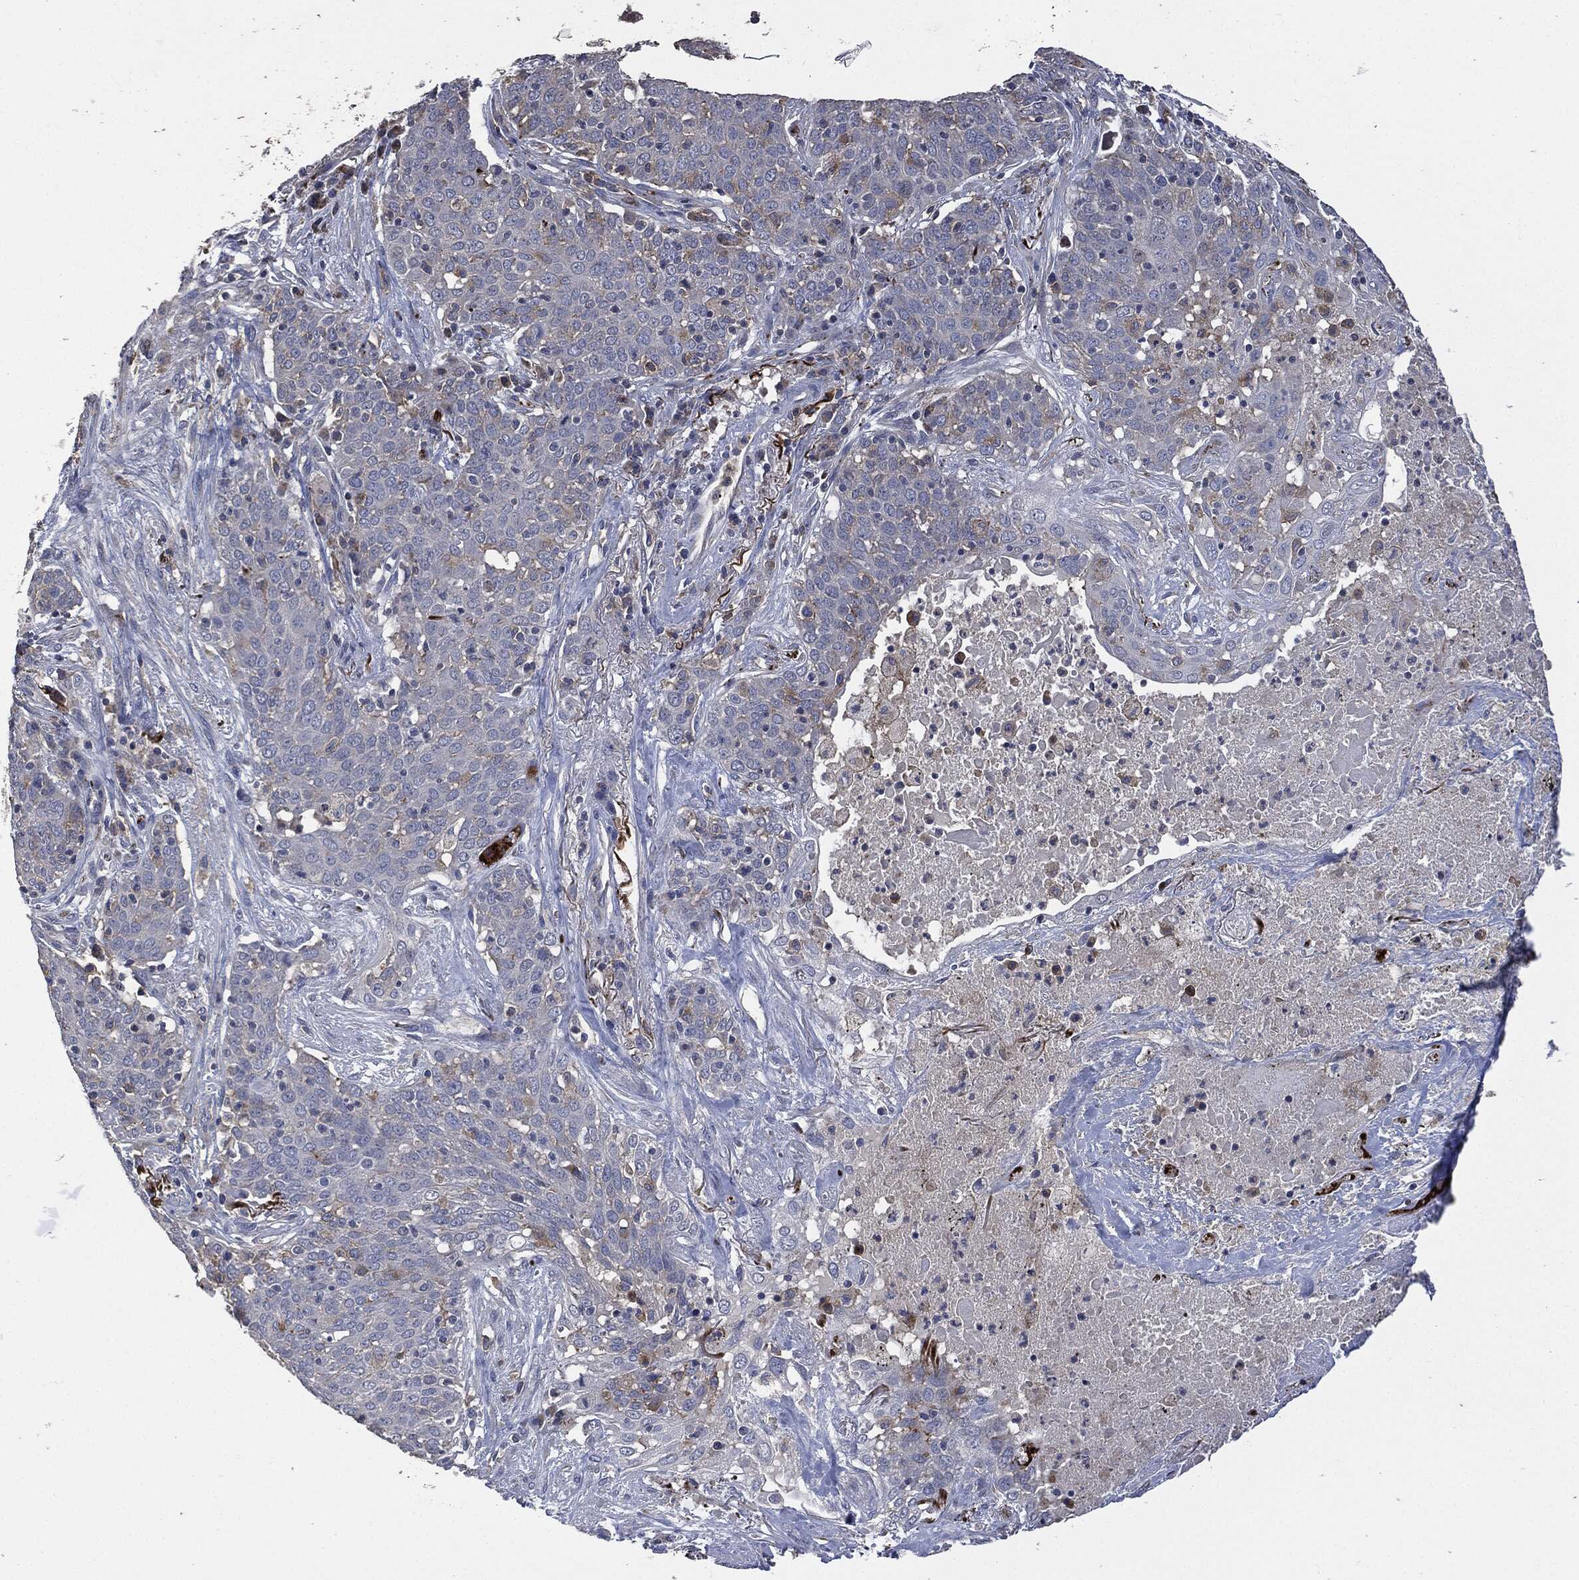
{"staining": {"intensity": "negative", "quantity": "none", "location": "none"}, "tissue": "lung cancer", "cell_type": "Tumor cells", "image_type": "cancer", "snomed": [{"axis": "morphology", "description": "Squamous cell carcinoma, NOS"}, {"axis": "topography", "description": "Lung"}], "caption": "Lung cancer (squamous cell carcinoma) stained for a protein using immunohistochemistry (IHC) displays no positivity tumor cells.", "gene": "CD33", "patient": {"sex": "male", "age": 82}}